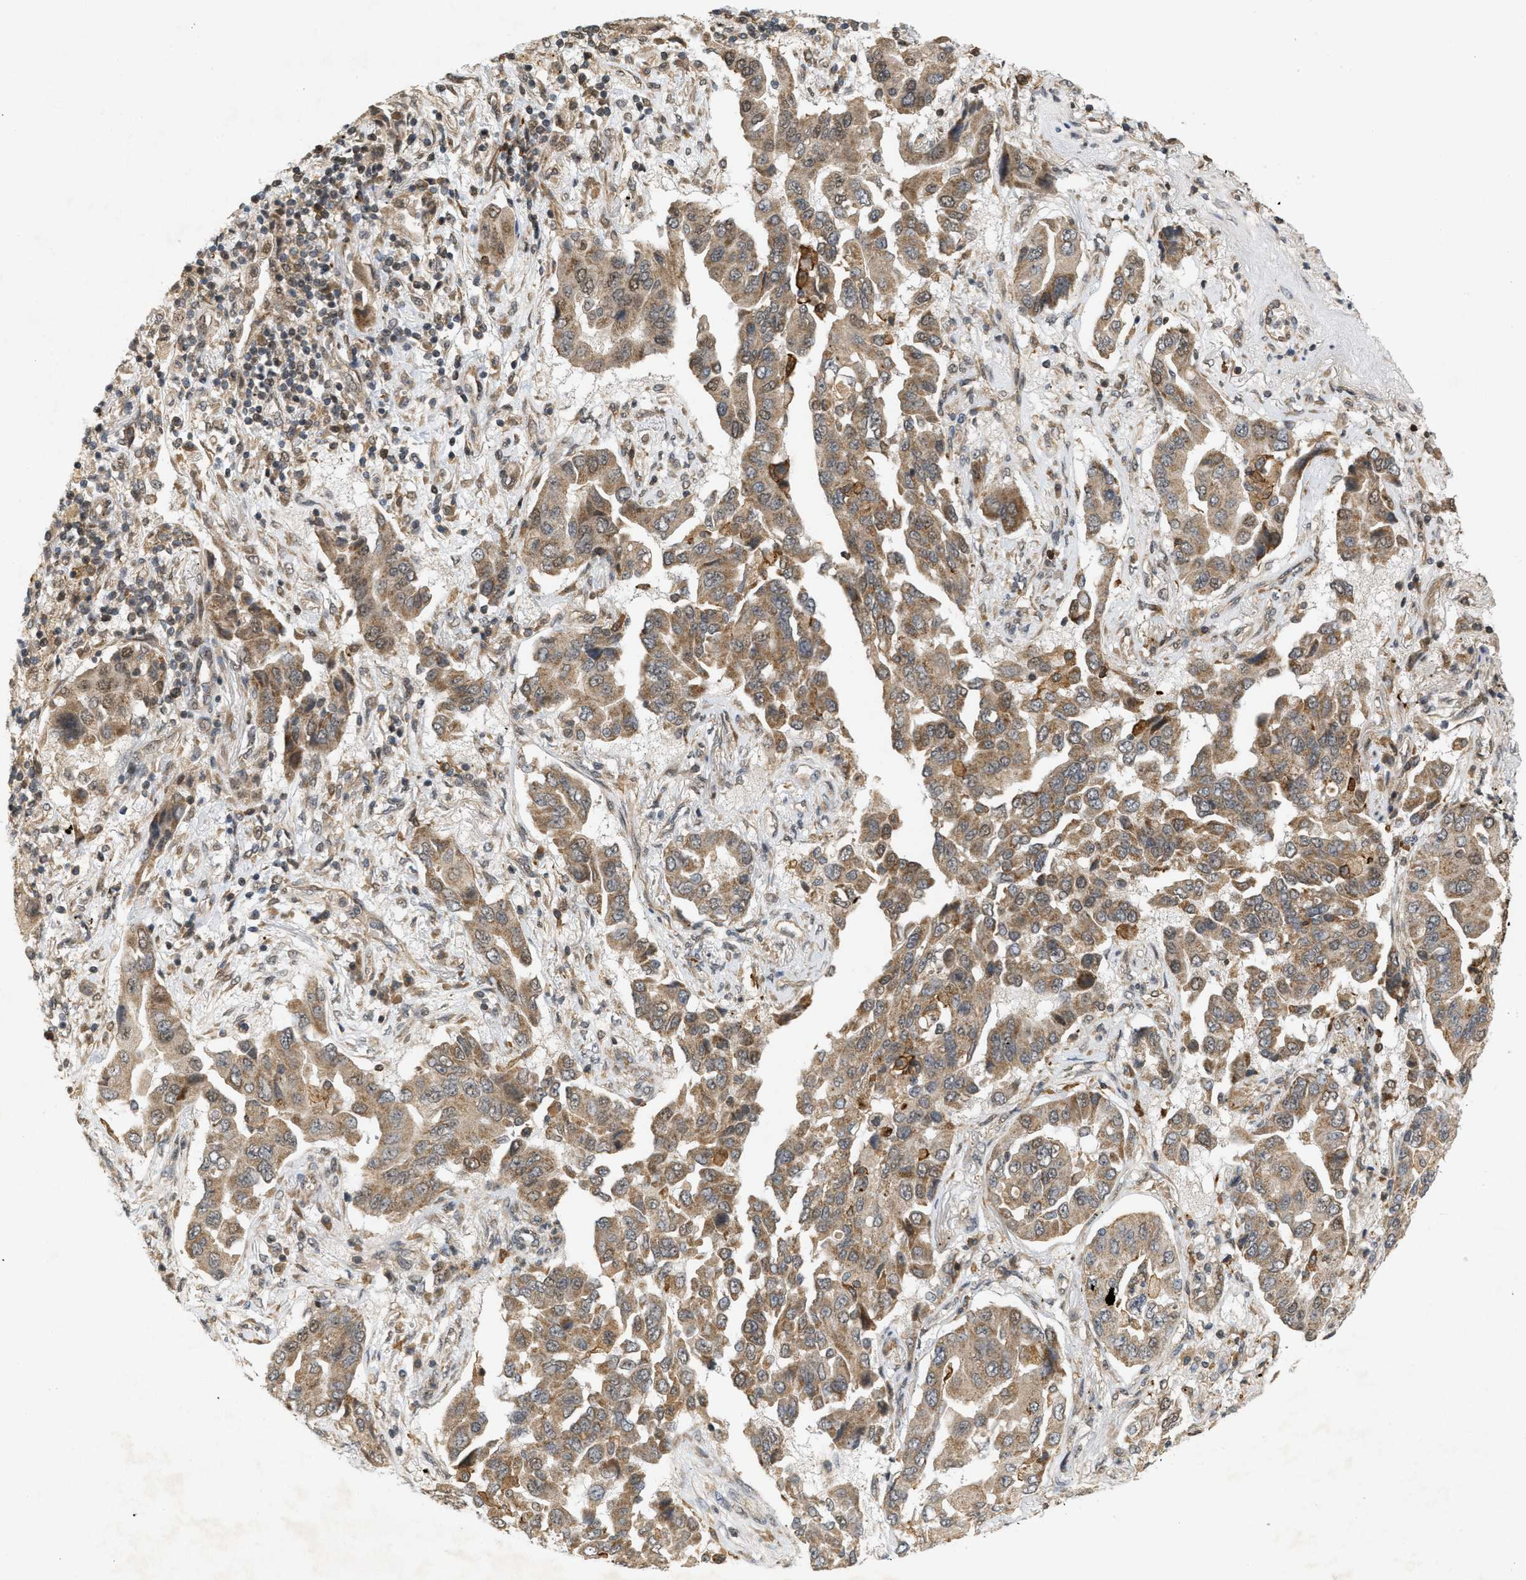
{"staining": {"intensity": "moderate", "quantity": ">75%", "location": "cytoplasmic/membranous"}, "tissue": "lung cancer", "cell_type": "Tumor cells", "image_type": "cancer", "snomed": [{"axis": "morphology", "description": "Adenocarcinoma, NOS"}, {"axis": "topography", "description": "Lung"}], "caption": "An image showing moderate cytoplasmic/membranous positivity in about >75% of tumor cells in lung cancer (adenocarcinoma), as visualized by brown immunohistochemical staining.", "gene": "PRKD1", "patient": {"sex": "female", "age": 65}}